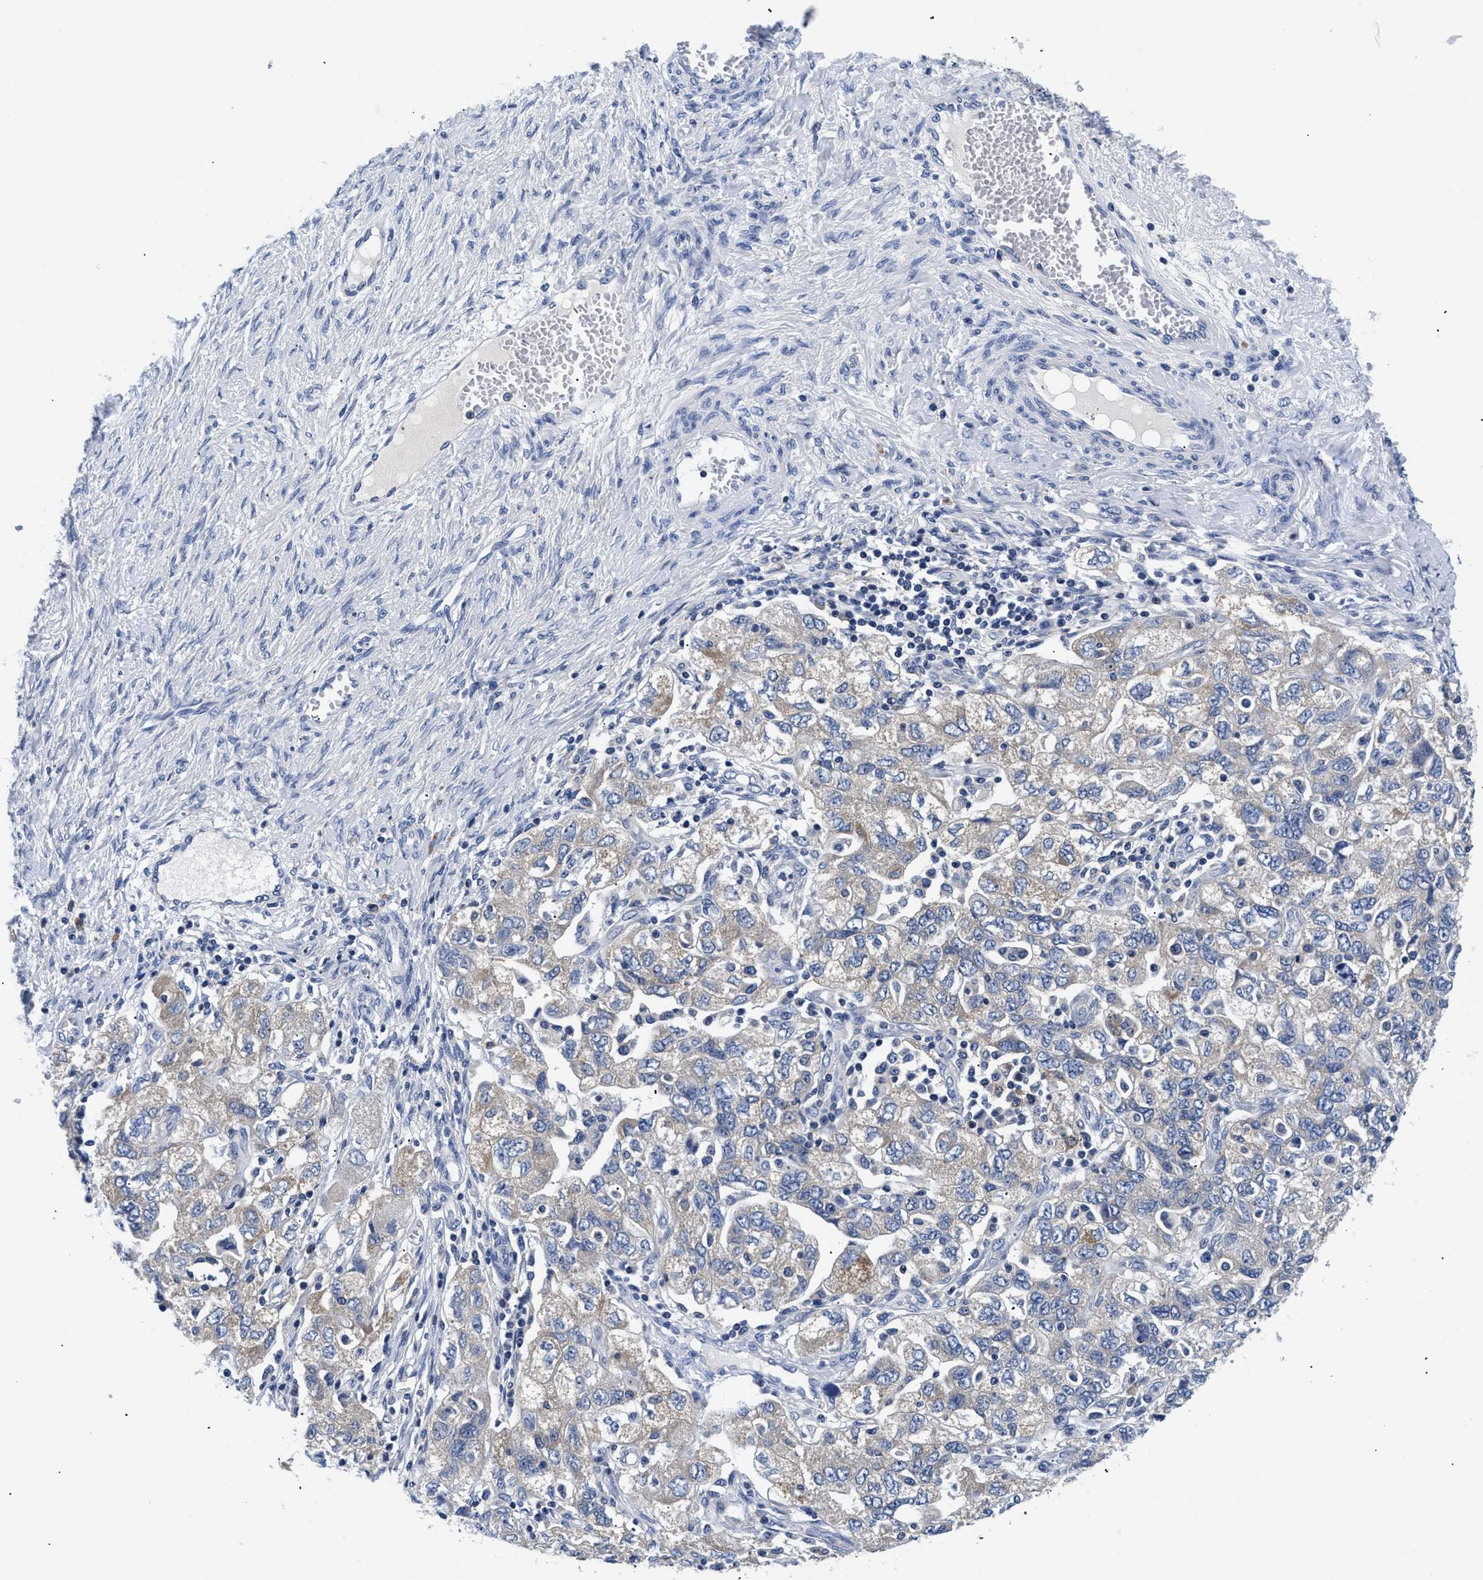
{"staining": {"intensity": "weak", "quantity": "<25%", "location": "cytoplasmic/membranous"}, "tissue": "ovarian cancer", "cell_type": "Tumor cells", "image_type": "cancer", "snomed": [{"axis": "morphology", "description": "Carcinoma, NOS"}, {"axis": "morphology", "description": "Cystadenocarcinoma, serous, NOS"}, {"axis": "topography", "description": "Ovary"}], "caption": "IHC histopathology image of neoplastic tissue: human ovarian cancer stained with DAB (3,3'-diaminobenzidine) demonstrates no significant protein expression in tumor cells. The staining was performed using DAB to visualize the protein expression in brown, while the nuclei were stained in blue with hematoxylin (Magnification: 20x).", "gene": "MEA1", "patient": {"sex": "female", "age": 69}}